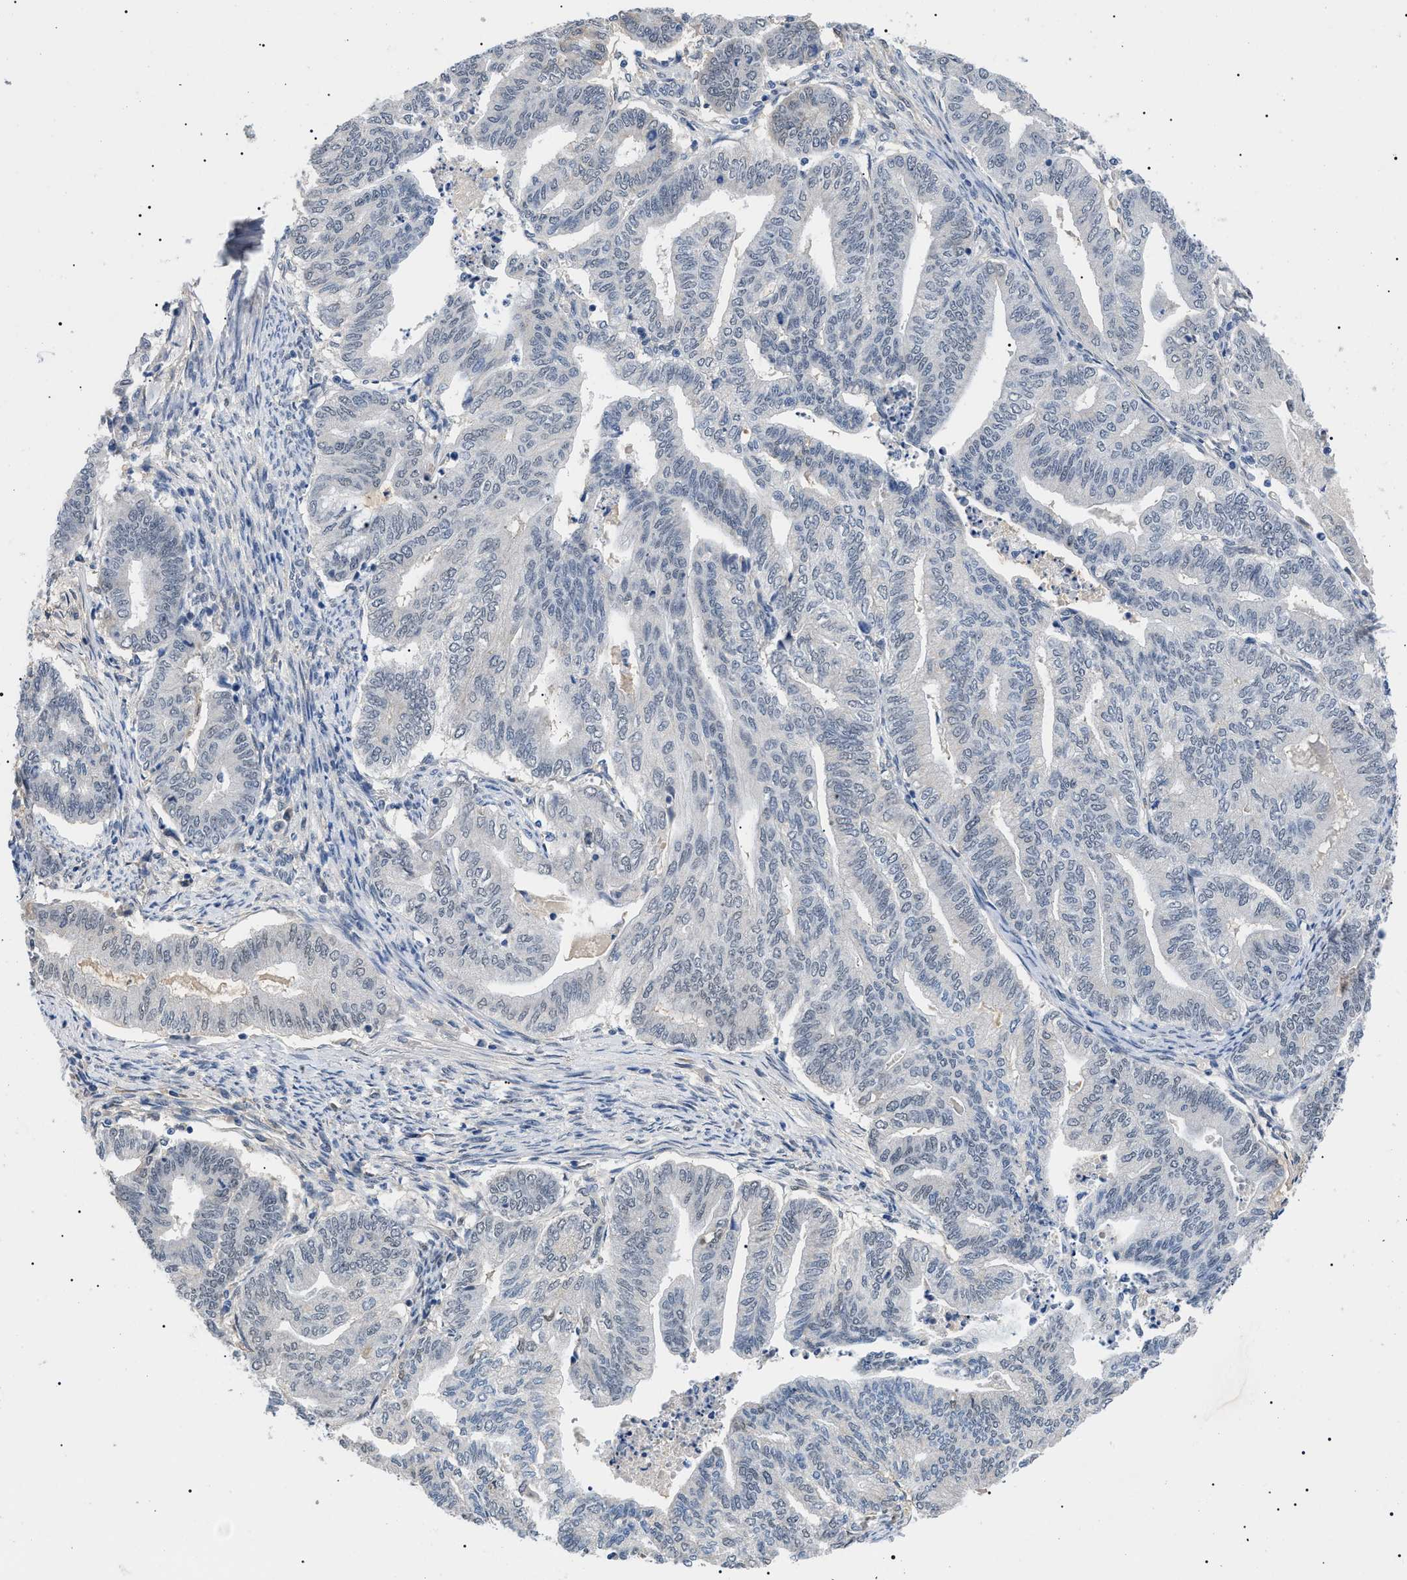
{"staining": {"intensity": "negative", "quantity": "none", "location": "none"}, "tissue": "endometrial cancer", "cell_type": "Tumor cells", "image_type": "cancer", "snomed": [{"axis": "morphology", "description": "Adenocarcinoma, NOS"}, {"axis": "topography", "description": "Endometrium"}], "caption": "Immunohistochemistry photomicrograph of neoplastic tissue: adenocarcinoma (endometrial) stained with DAB (3,3'-diaminobenzidine) reveals no significant protein expression in tumor cells.", "gene": "PRRT2", "patient": {"sex": "female", "age": 79}}